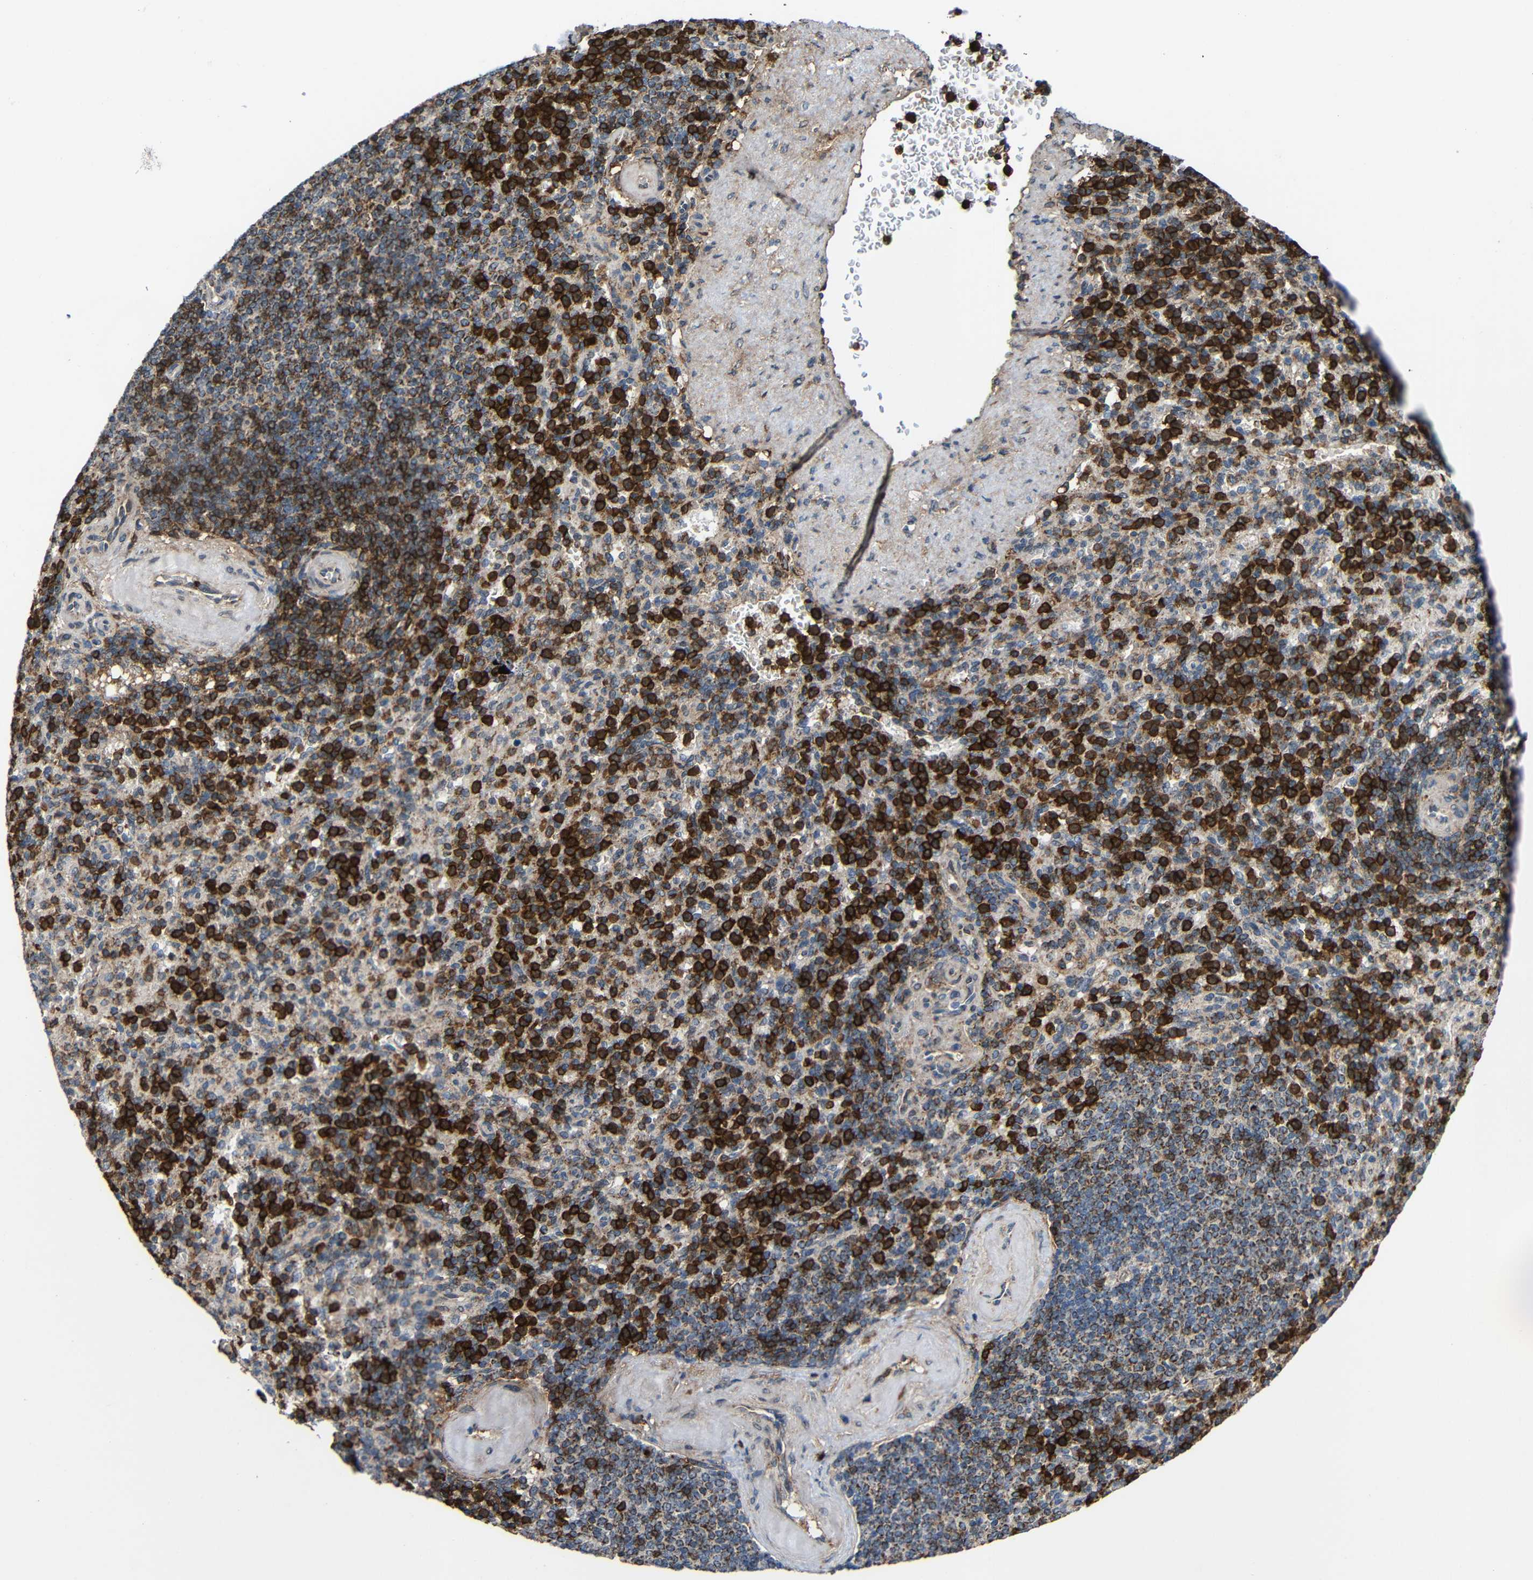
{"staining": {"intensity": "strong", "quantity": ">75%", "location": "cytoplasmic/membranous"}, "tissue": "spleen", "cell_type": "Cells in red pulp", "image_type": "normal", "snomed": [{"axis": "morphology", "description": "Normal tissue, NOS"}, {"axis": "topography", "description": "Spleen"}], "caption": "This histopathology image reveals IHC staining of normal spleen, with high strong cytoplasmic/membranous positivity in about >75% of cells in red pulp.", "gene": "C1GALT1", "patient": {"sex": "female", "age": 74}}